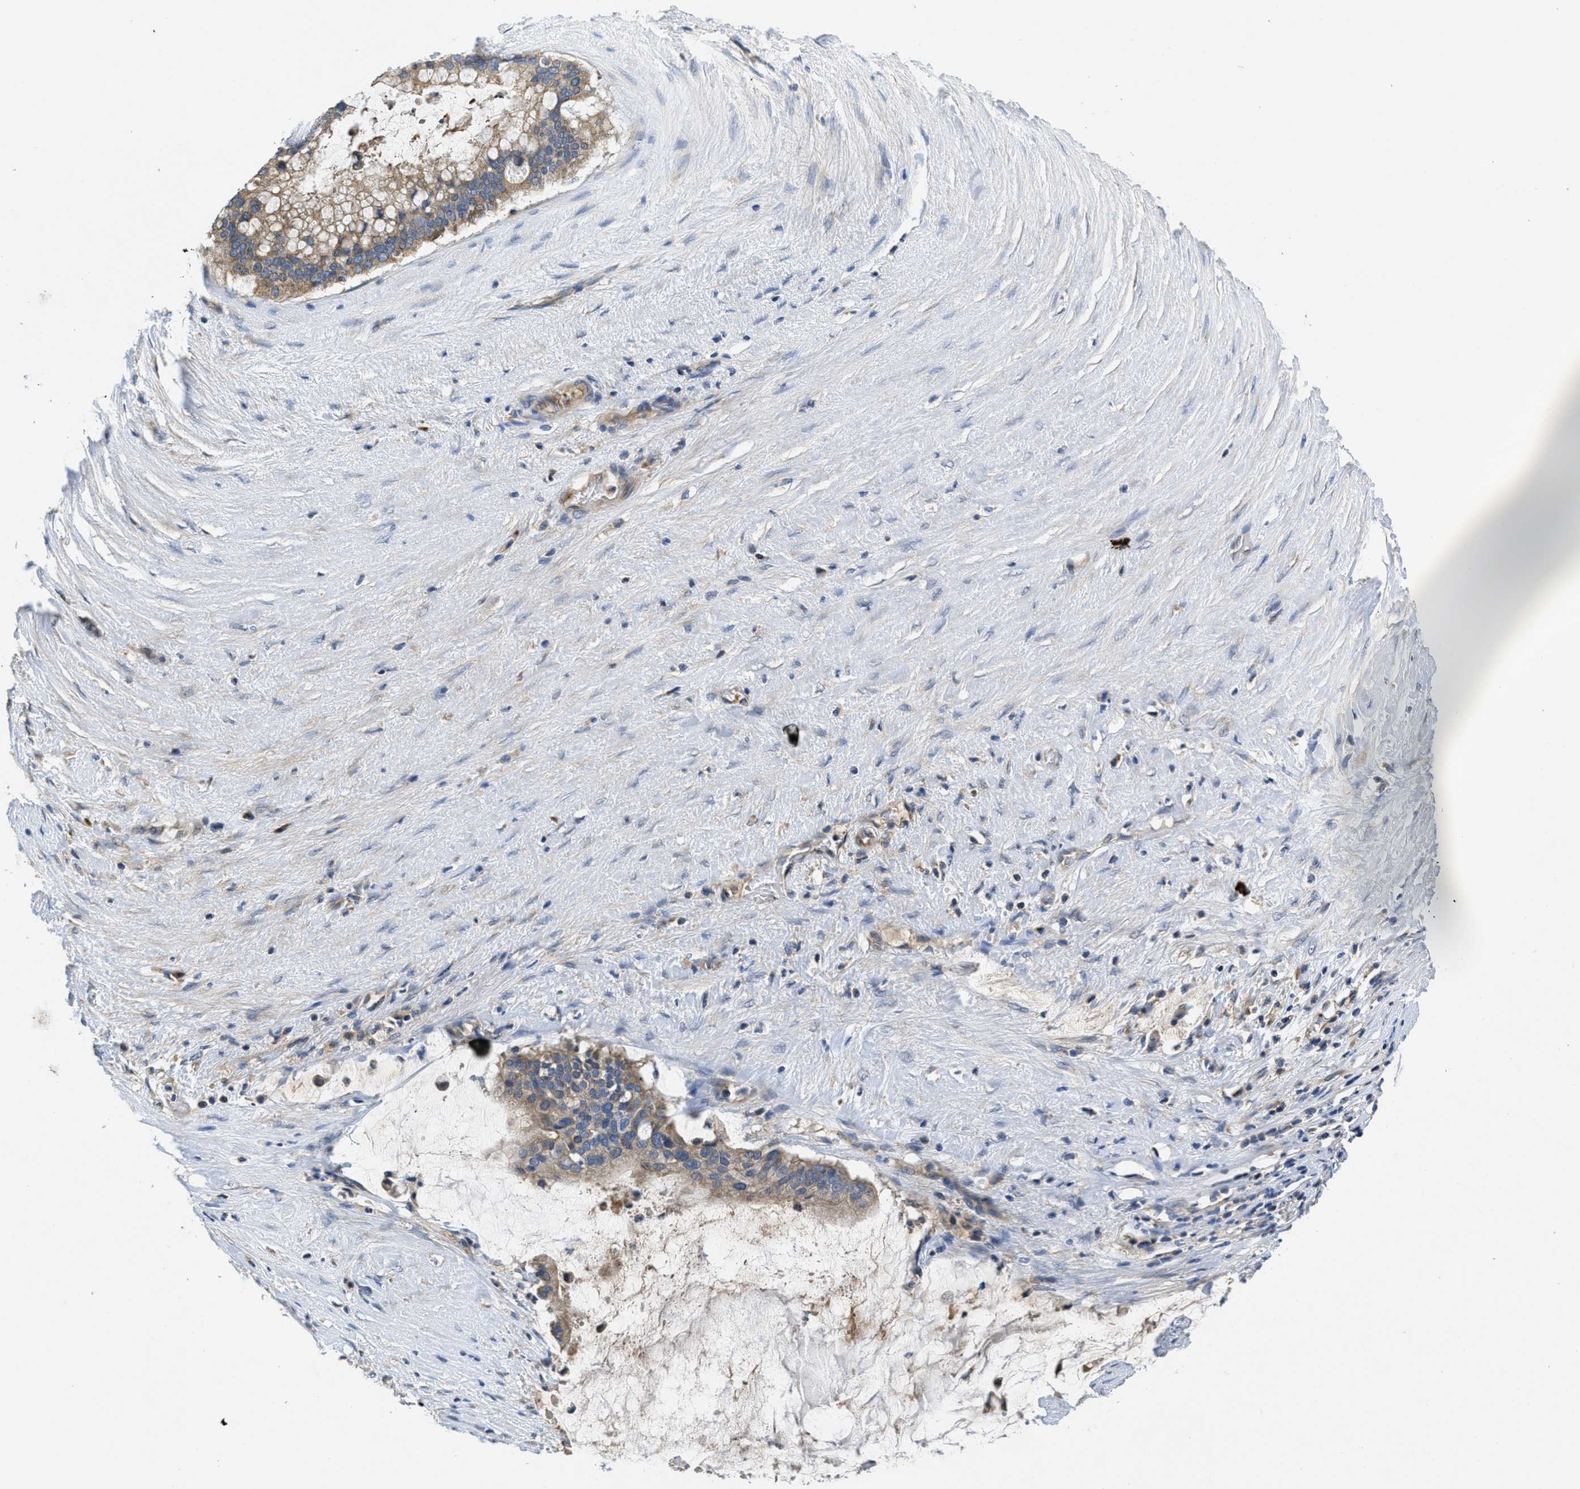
{"staining": {"intensity": "weak", "quantity": ">75%", "location": "cytoplasmic/membranous"}, "tissue": "pancreatic cancer", "cell_type": "Tumor cells", "image_type": "cancer", "snomed": [{"axis": "morphology", "description": "Adenocarcinoma, NOS"}, {"axis": "topography", "description": "Pancreas"}], "caption": "Immunohistochemistry (IHC) photomicrograph of neoplastic tissue: adenocarcinoma (pancreatic) stained using IHC demonstrates low levels of weak protein expression localized specifically in the cytoplasmic/membranous of tumor cells, appearing as a cytoplasmic/membranous brown color.", "gene": "GALK1", "patient": {"sex": "male", "age": 41}}